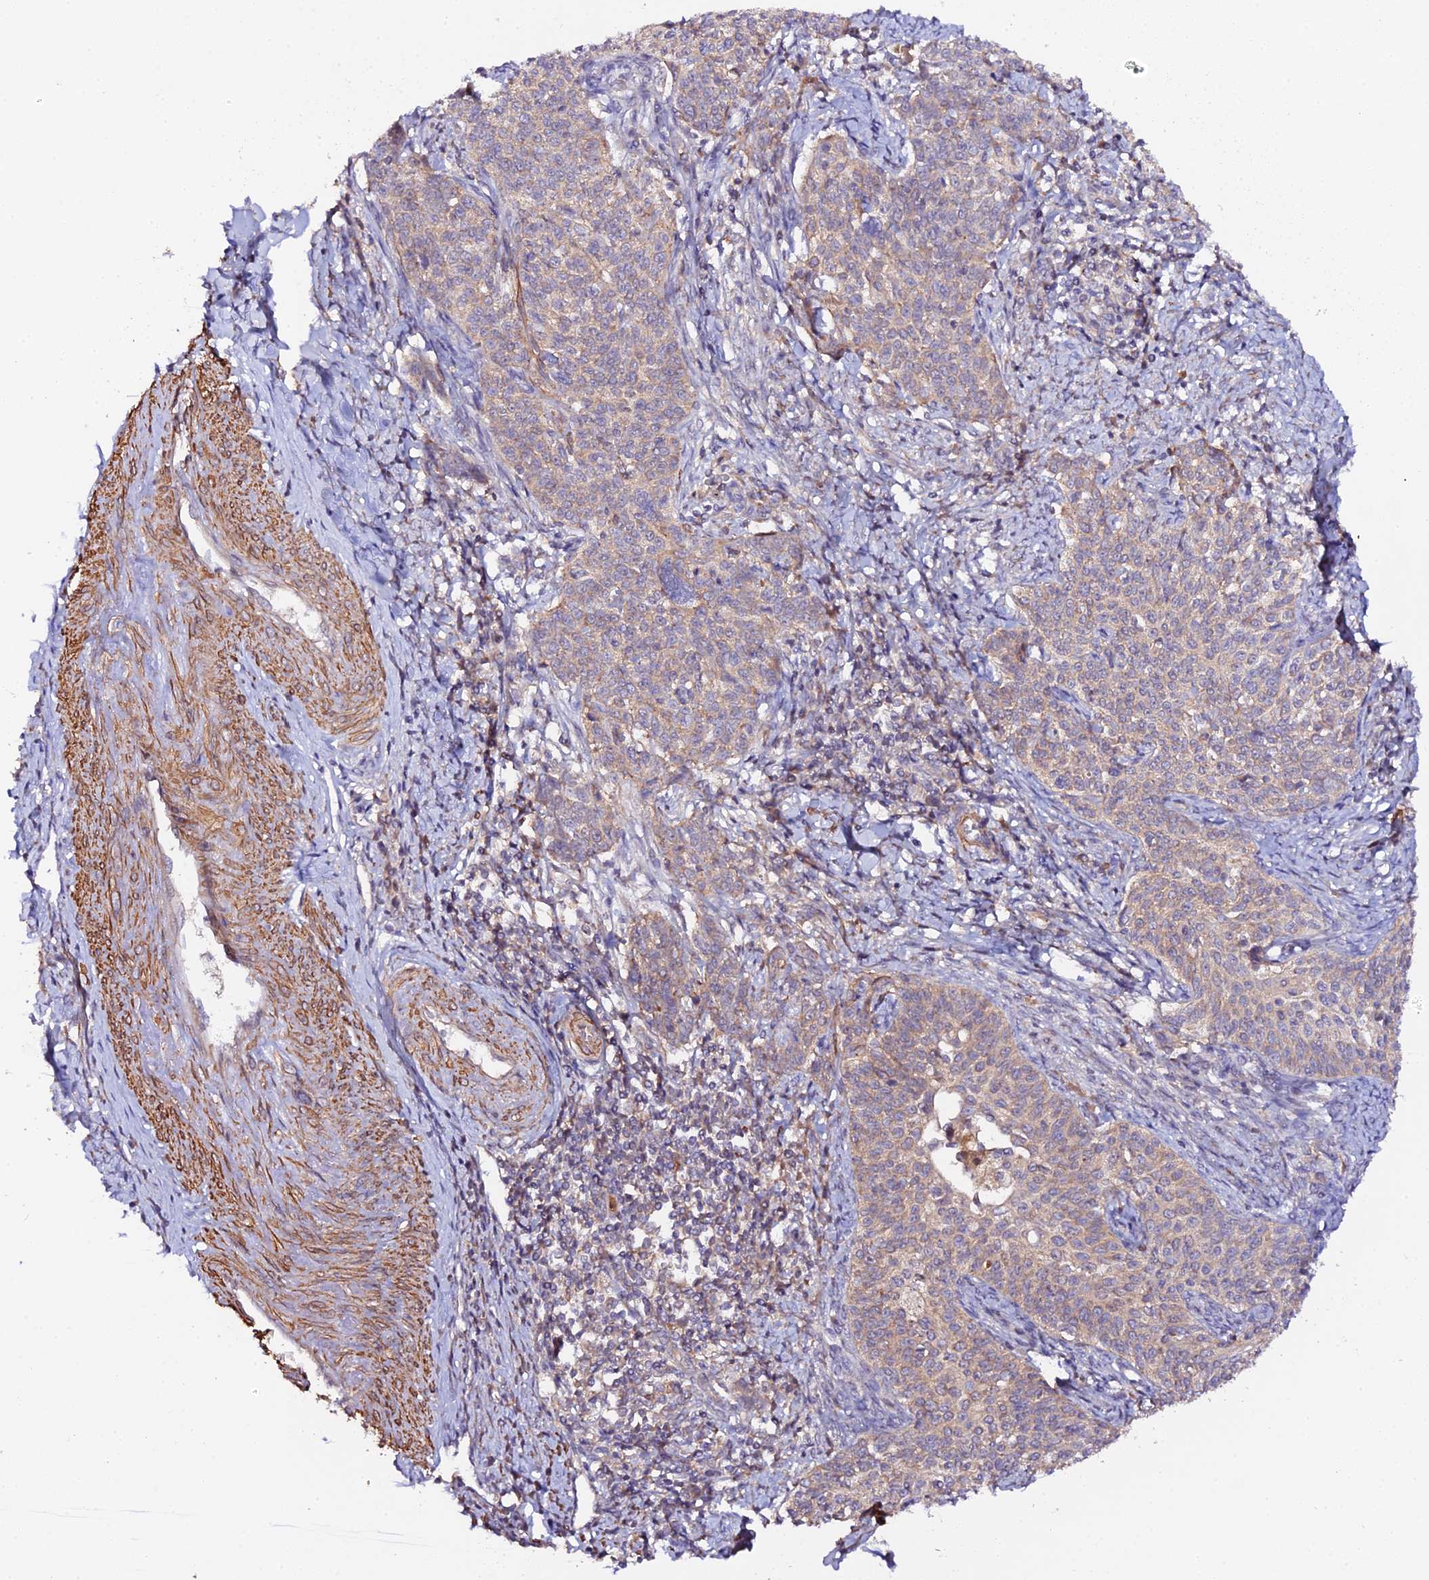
{"staining": {"intensity": "moderate", "quantity": "25%-75%", "location": "cytoplasmic/membranous"}, "tissue": "cervical cancer", "cell_type": "Tumor cells", "image_type": "cancer", "snomed": [{"axis": "morphology", "description": "Squamous cell carcinoma, NOS"}, {"axis": "topography", "description": "Cervix"}], "caption": "A medium amount of moderate cytoplasmic/membranous staining is present in about 25%-75% of tumor cells in cervical squamous cell carcinoma tissue.", "gene": "TRIM26", "patient": {"sex": "female", "age": 39}}